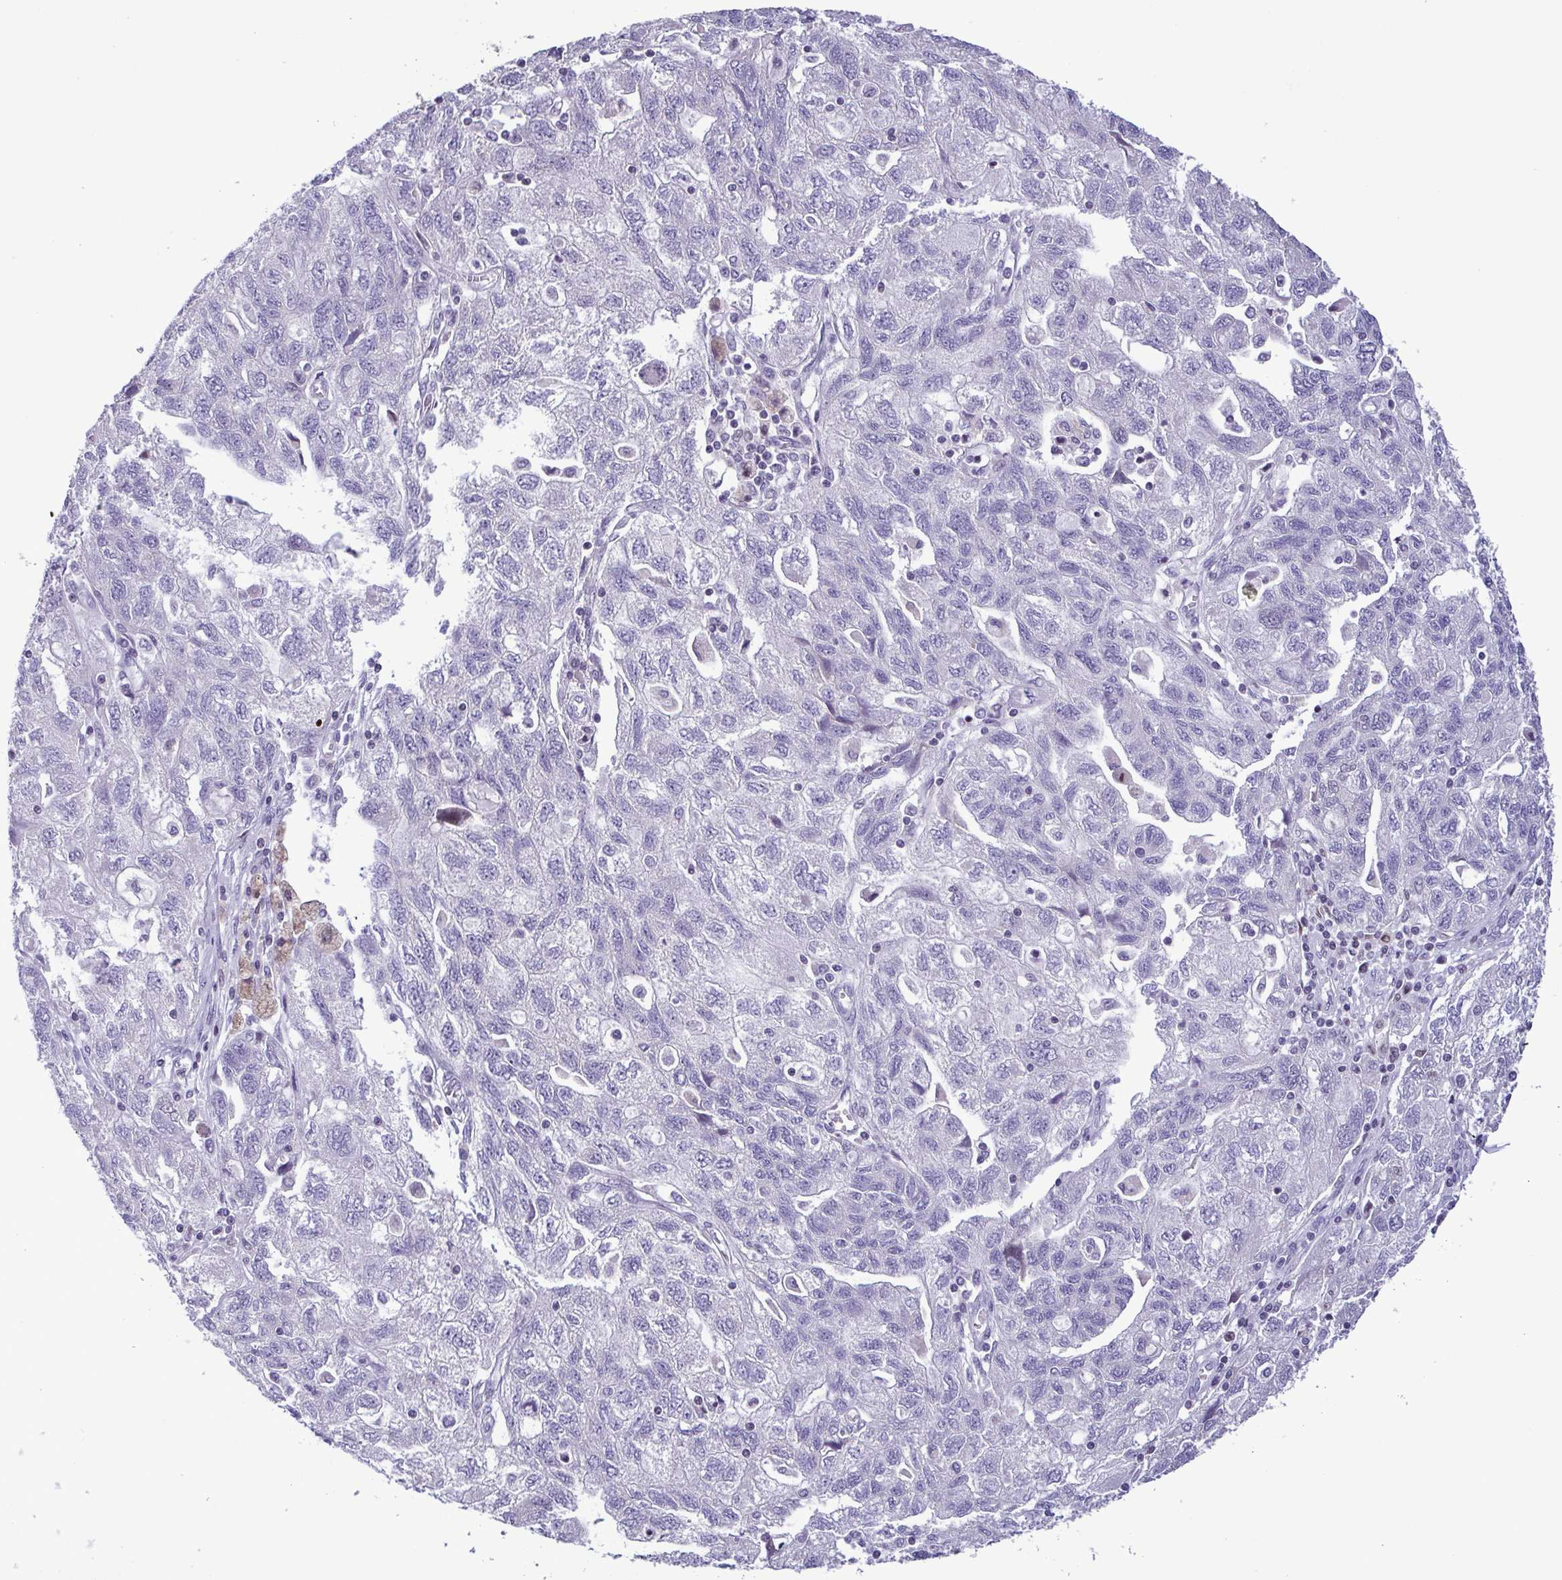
{"staining": {"intensity": "negative", "quantity": "none", "location": "none"}, "tissue": "ovarian cancer", "cell_type": "Tumor cells", "image_type": "cancer", "snomed": [{"axis": "morphology", "description": "Carcinoma, NOS"}, {"axis": "morphology", "description": "Cystadenocarcinoma, serous, NOS"}, {"axis": "topography", "description": "Ovary"}], "caption": "The IHC histopathology image has no significant positivity in tumor cells of ovarian cancer tissue. The staining was performed using DAB to visualize the protein expression in brown, while the nuclei were stained in blue with hematoxylin (Magnification: 20x).", "gene": "IRF1", "patient": {"sex": "female", "age": 69}}